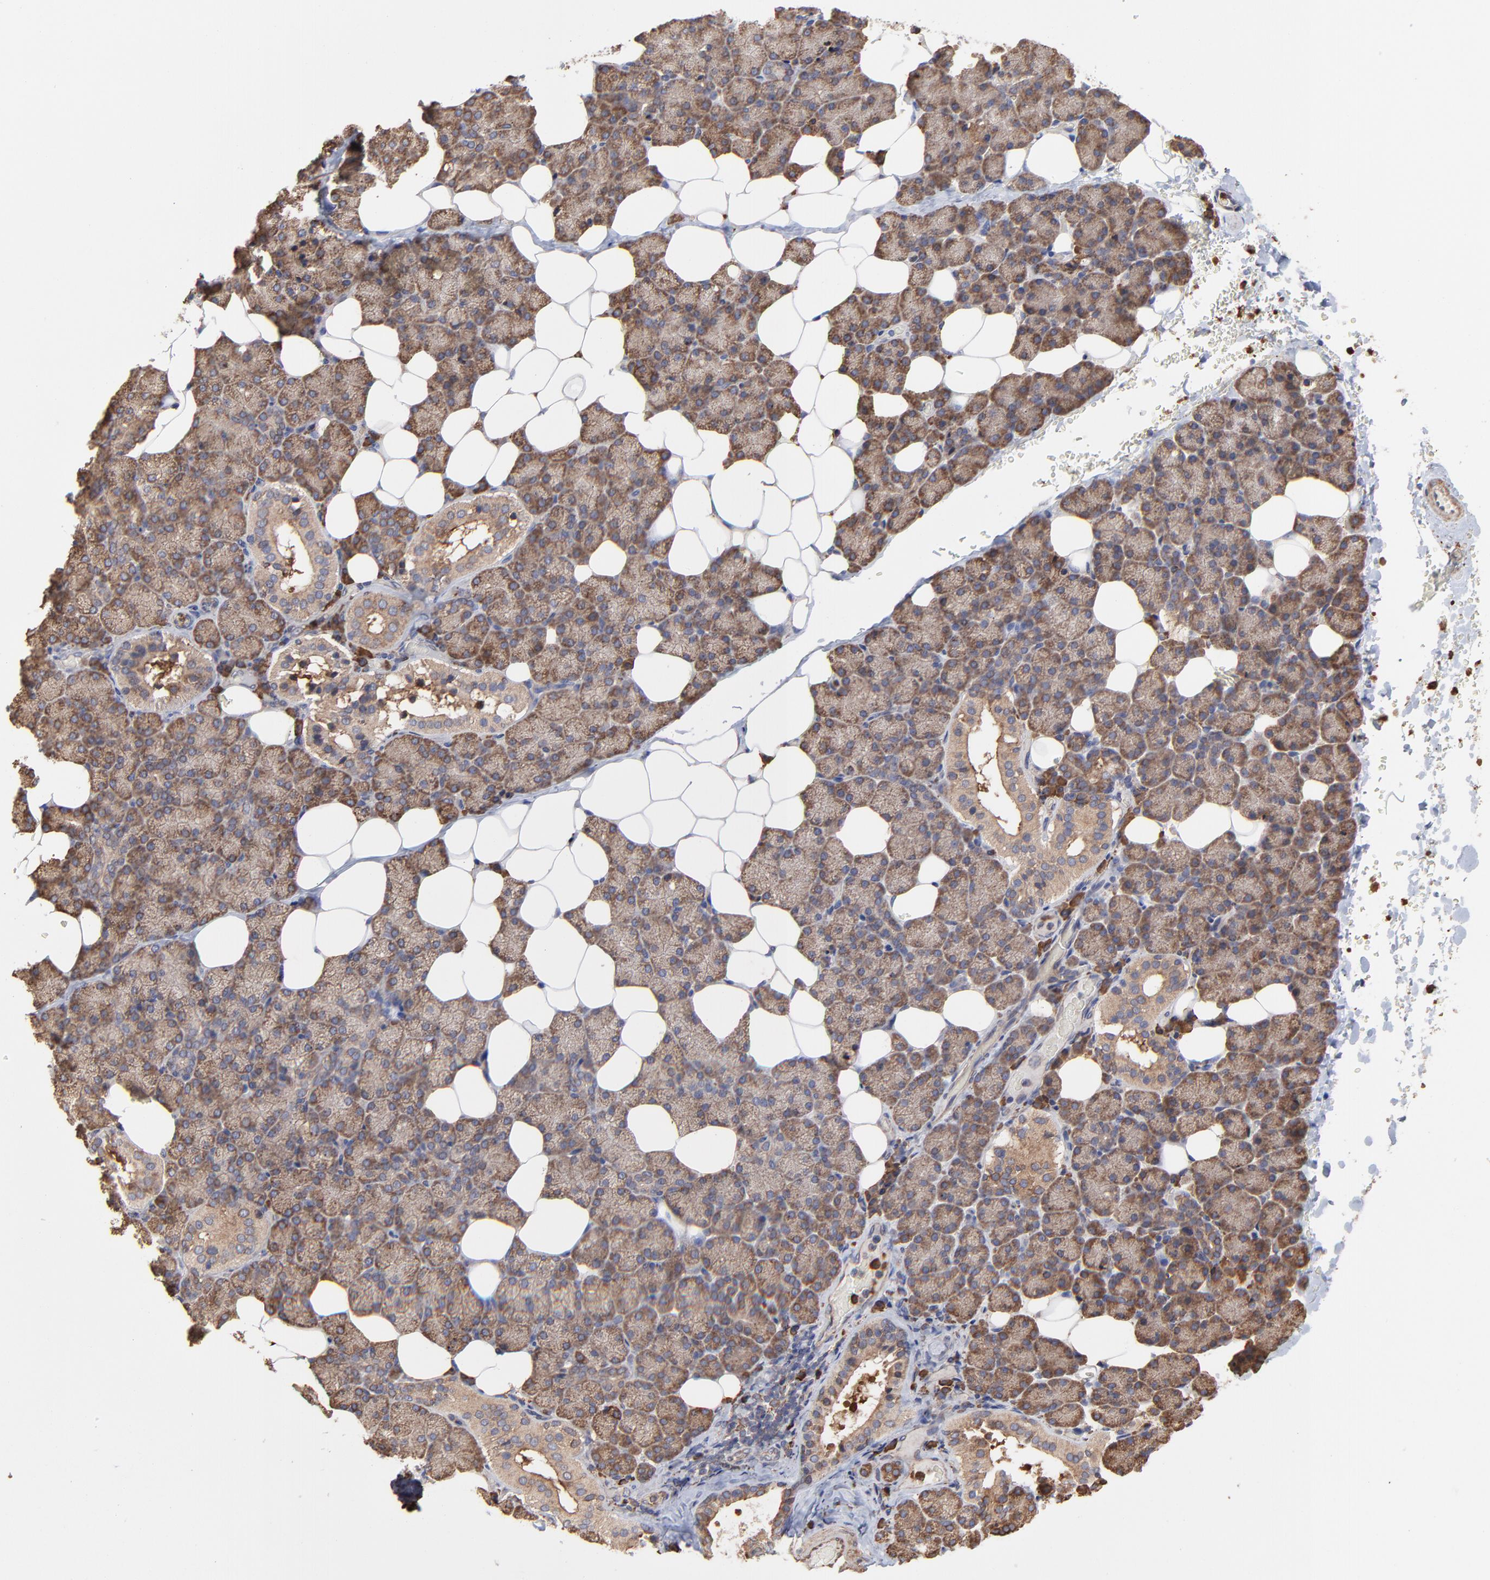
{"staining": {"intensity": "strong", "quantity": ">75%", "location": "cytoplasmic/membranous"}, "tissue": "salivary gland", "cell_type": "Glandular cells", "image_type": "normal", "snomed": [{"axis": "morphology", "description": "Normal tissue, NOS"}, {"axis": "topography", "description": "Lymph node"}, {"axis": "topography", "description": "Salivary gland"}], "caption": "A histopathology image of human salivary gland stained for a protein exhibits strong cytoplasmic/membranous brown staining in glandular cells. (IHC, brightfield microscopy, high magnification).", "gene": "PFKM", "patient": {"sex": "male", "age": 8}}